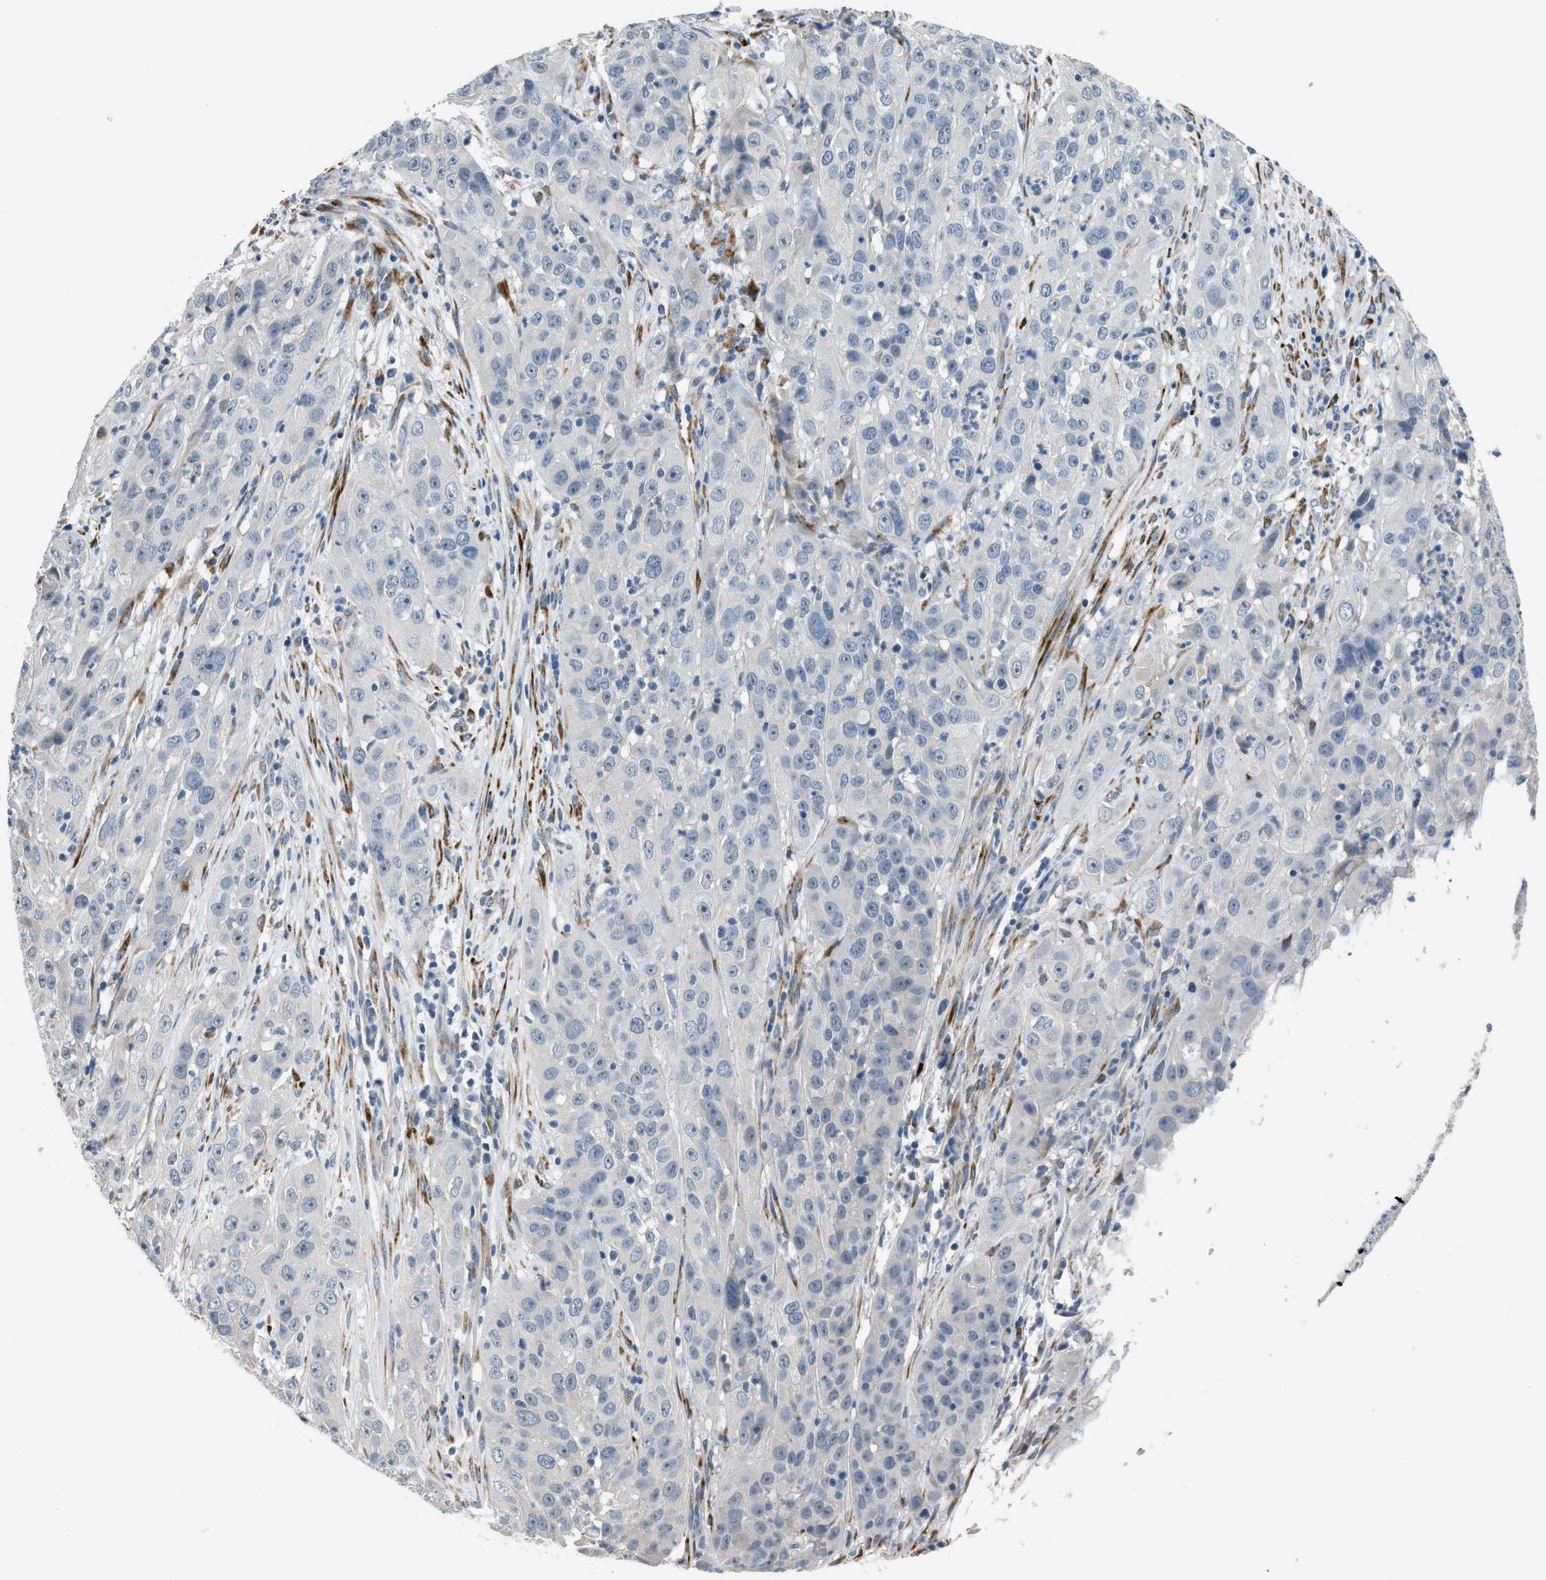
{"staining": {"intensity": "negative", "quantity": "none", "location": "none"}, "tissue": "cervical cancer", "cell_type": "Tumor cells", "image_type": "cancer", "snomed": [{"axis": "morphology", "description": "Squamous cell carcinoma, NOS"}, {"axis": "topography", "description": "Cervix"}], "caption": "DAB immunohistochemical staining of squamous cell carcinoma (cervical) shows no significant positivity in tumor cells.", "gene": "TMEM154", "patient": {"sex": "female", "age": 32}}